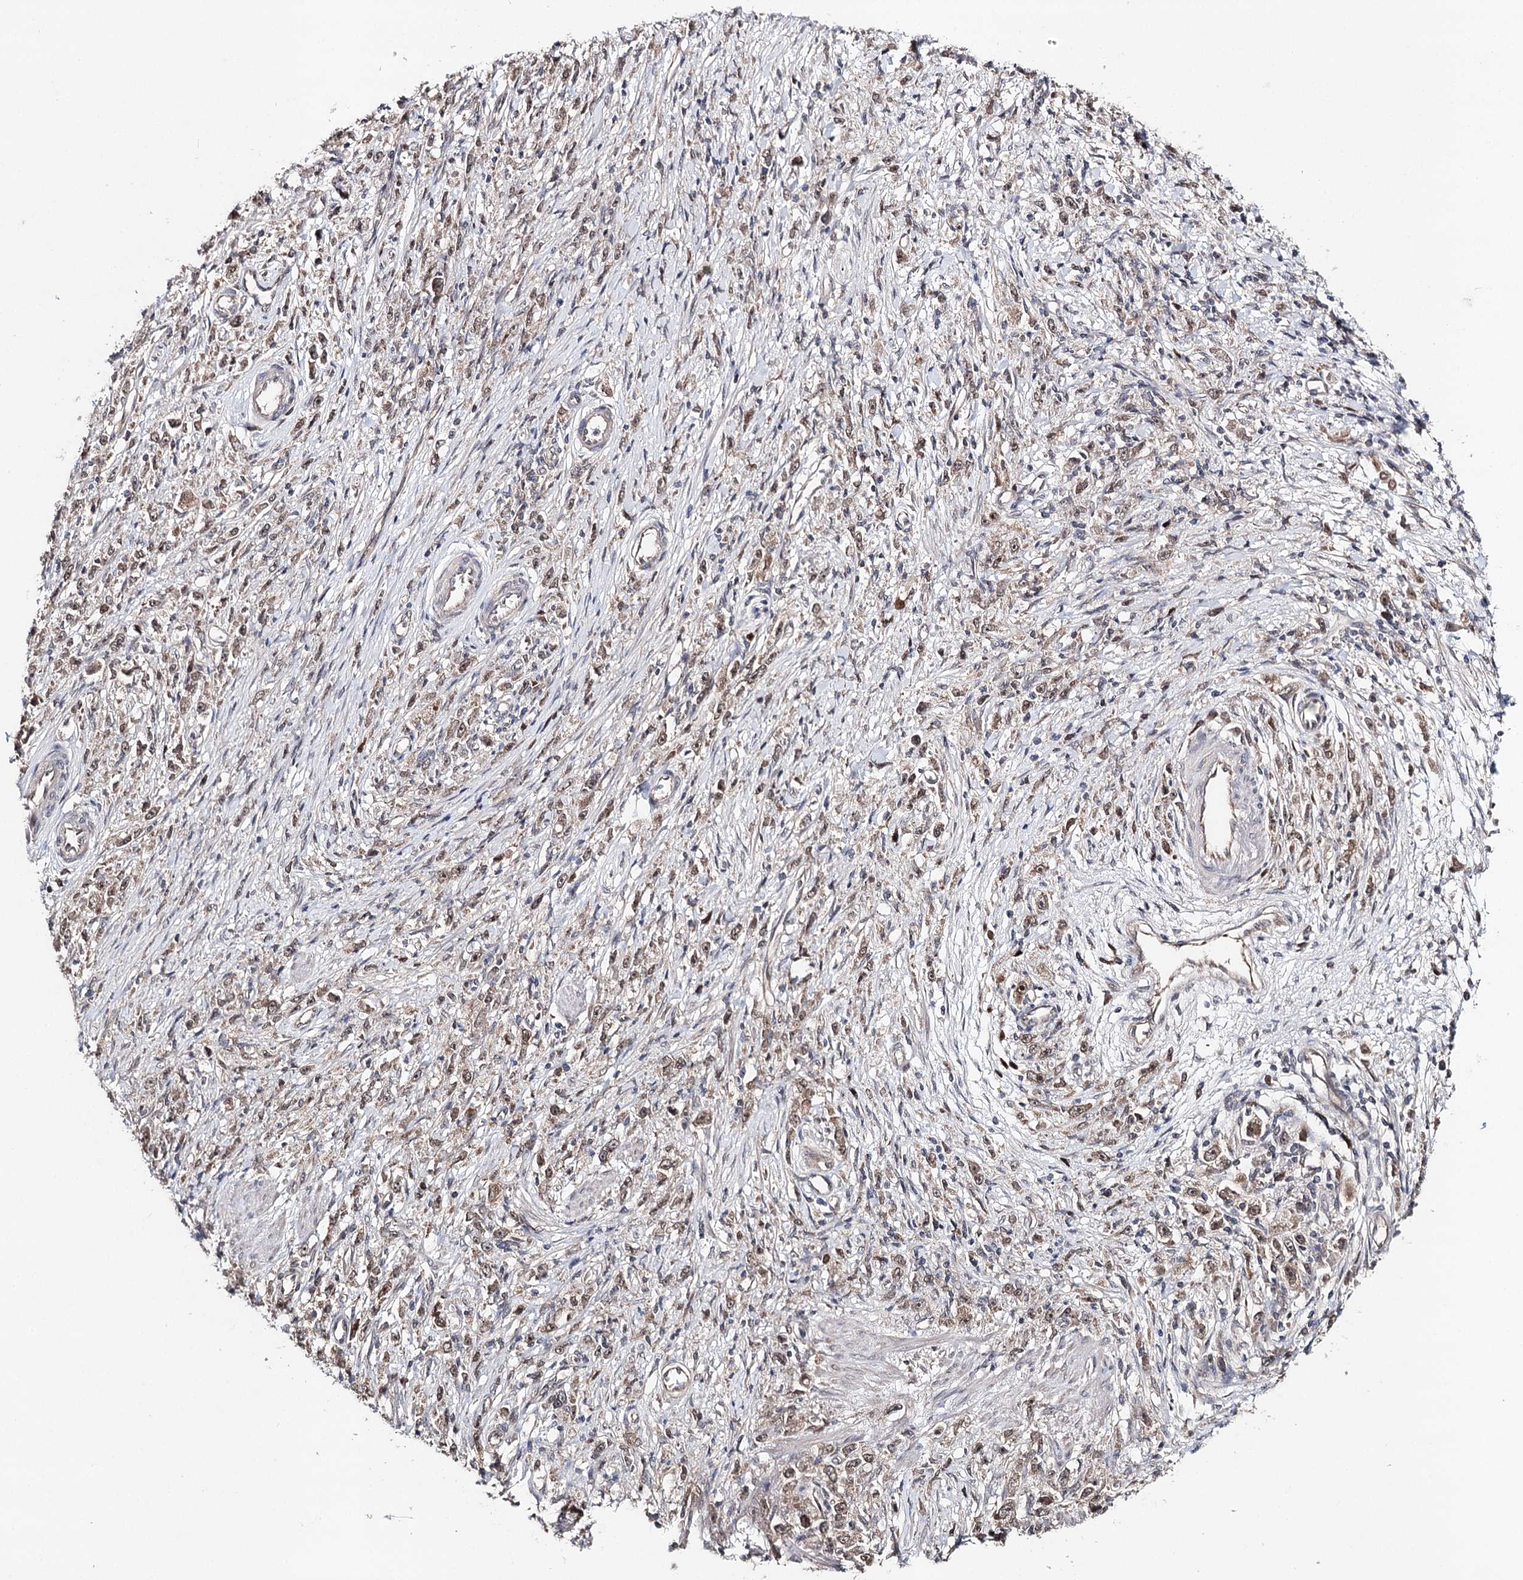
{"staining": {"intensity": "moderate", "quantity": "<25%", "location": "nuclear"}, "tissue": "stomach cancer", "cell_type": "Tumor cells", "image_type": "cancer", "snomed": [{"axis": "morphology", "description": "Adenocarcinoma, NOS"}, {"axis": "topography", "description": "Stomach"}], "caption": "This image exhibits immunohistochemistry staining of human stomach cancer, with low moderate nuclear positivity in about <25% of tumor cells.", "gene": "NOPCHAP1", "patient": {"sex": "female", "age": 59}}